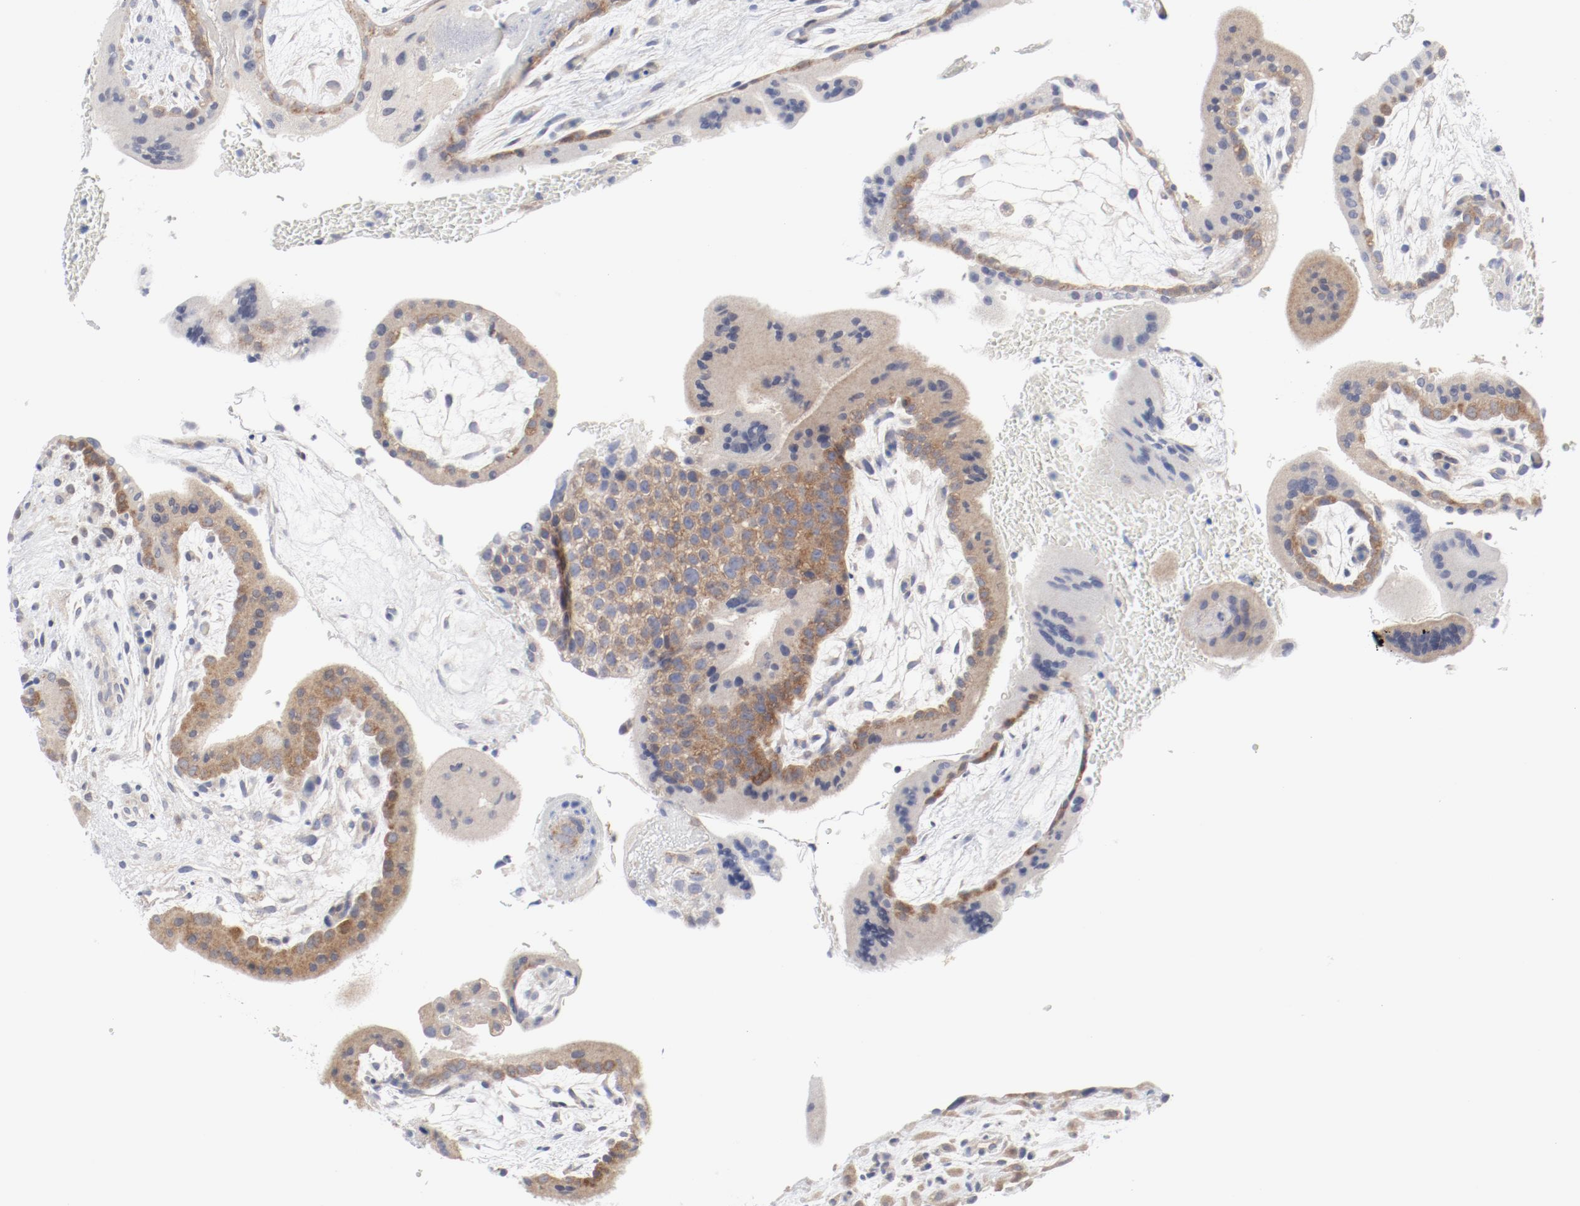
{"staining": {"intensity": "moderate", "quantity": ">75%", "location": "cytoplasmic/membranous"}, "tissue": "placenta", "cell_type": "Decidual cells", "image_type": "normal", "snomed": [{"axis": "morphology", "description": "Normal tissue, NOS"}, {"axis": "topography", "description": "Placenta"}], "caption": "Approximately >75% of decidual cells in normal placenta display moderate cytoplasmic/membranous protein positivity as visualized by brown immunohistochemical staining.", "gene": "BAD", "patient": {"sex": "female", "age": 35}}